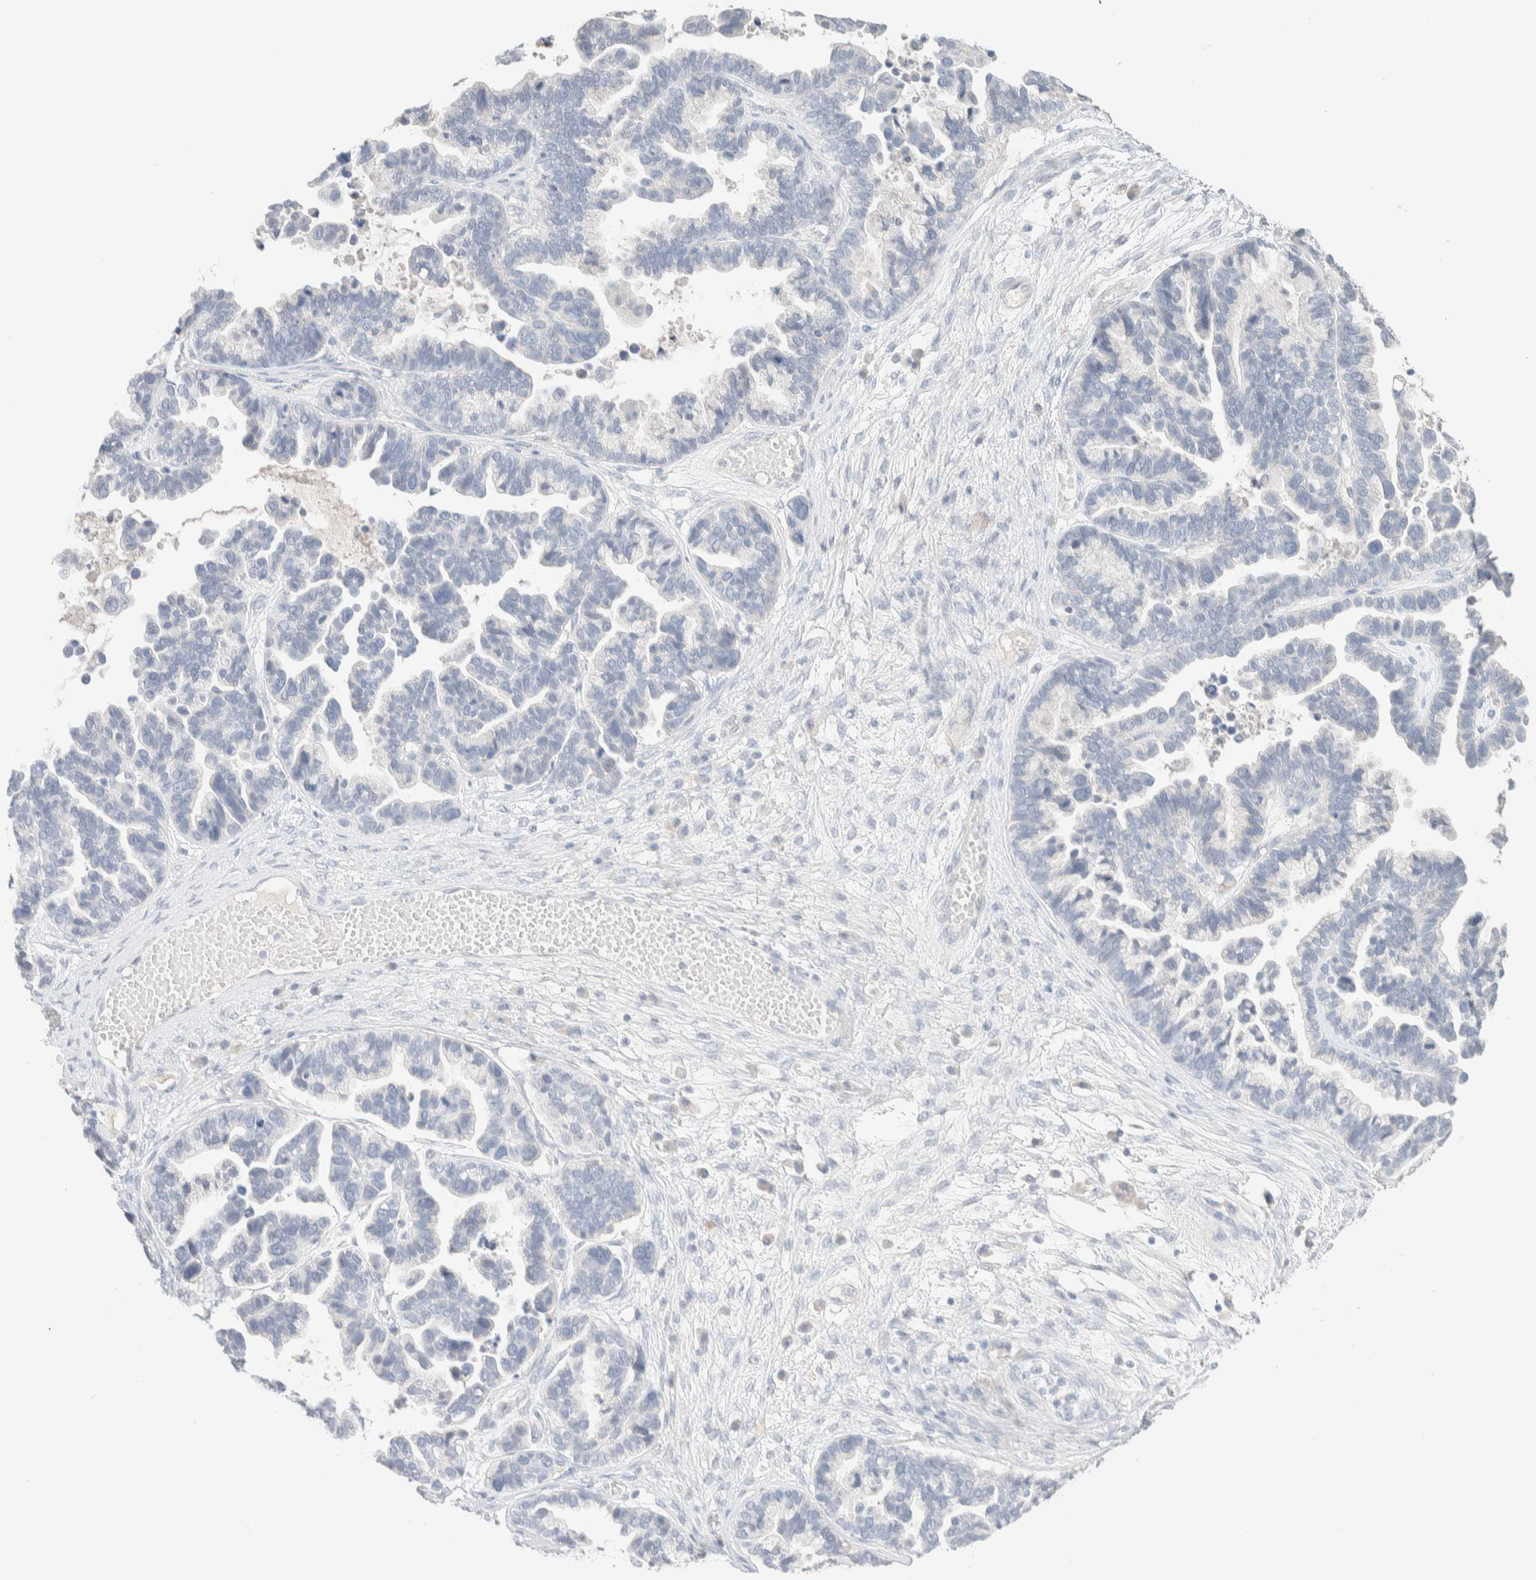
{"staining": {"intensity": "negative", "quantity": "none", "location": "none"}, "tissue": "ovarian cancer", "cell_type": "Tumor cells", "image_type": "cancer", "snomed": [{"axis": "morphology", "description": "Cystadenocarcinoma, serous, NOS"}, {"axis": "topography", "description": "Ovary"}], "caption": "This is an immunohistochemistry (IHC) micrograph of serous cystadenocarcinoma (ovarian). There is no expression in tumor cells.", "gene": "RIDA", "patient": {"sex": "female", "age": 56}}